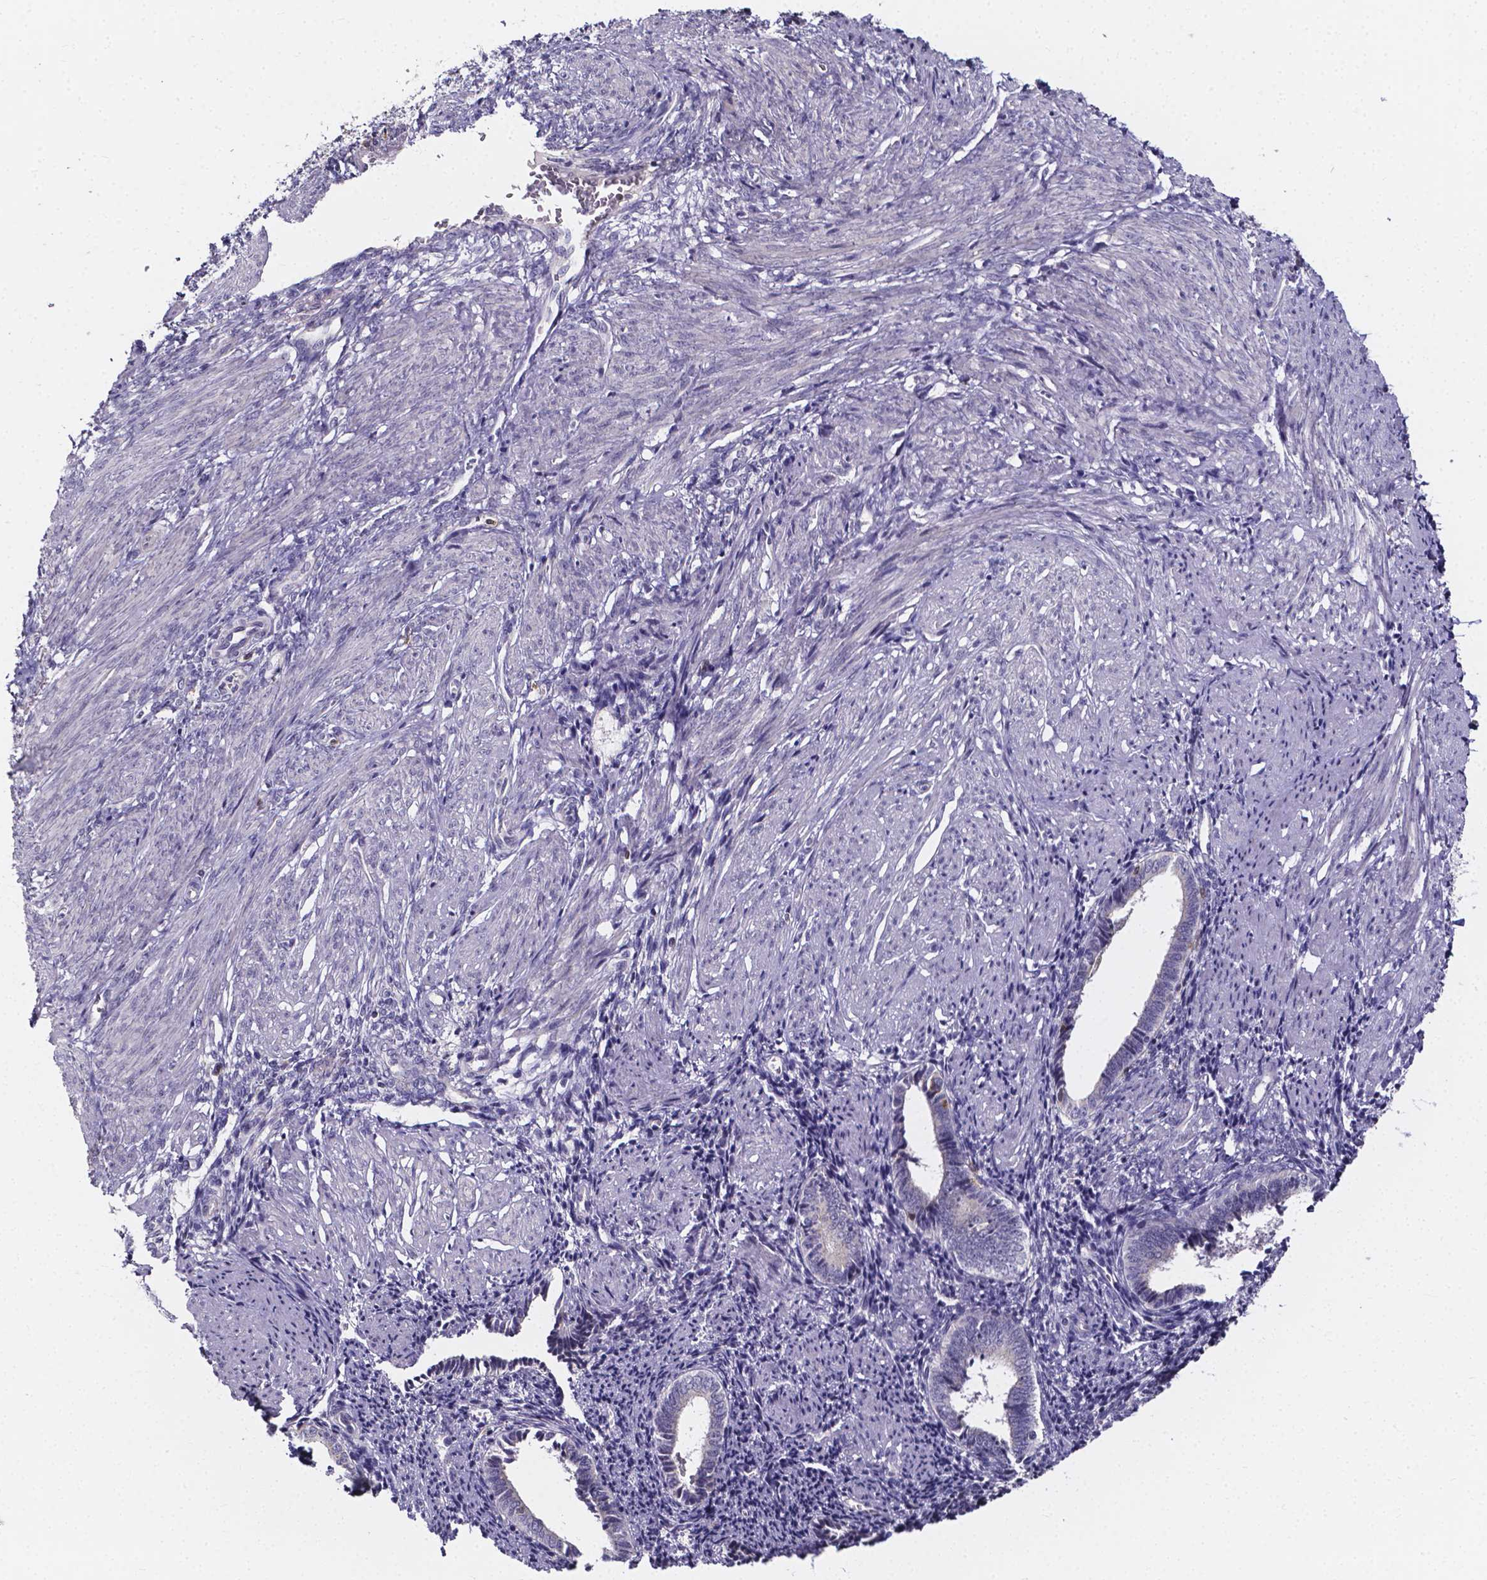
{"staining": {"intensity": "negative", "quantity": "none", "location": "none"}, "tissue": "endometrium", "cell_type": "Cells in endometrial stroma", "image_type": "normal", "snomed": [{"axis": "morphology", "description": "Normal tissue, NOS"}, {"axis": "topography", "description": "Endometrium"}], "caption": "A high-resolution histopathology image shows IHC staining of unremarkable endometrium, which displays no significant positivity in cells in endometrial stroma.", "gene": "THEMIS", "patient": {"sex": "female", "age": 42}}